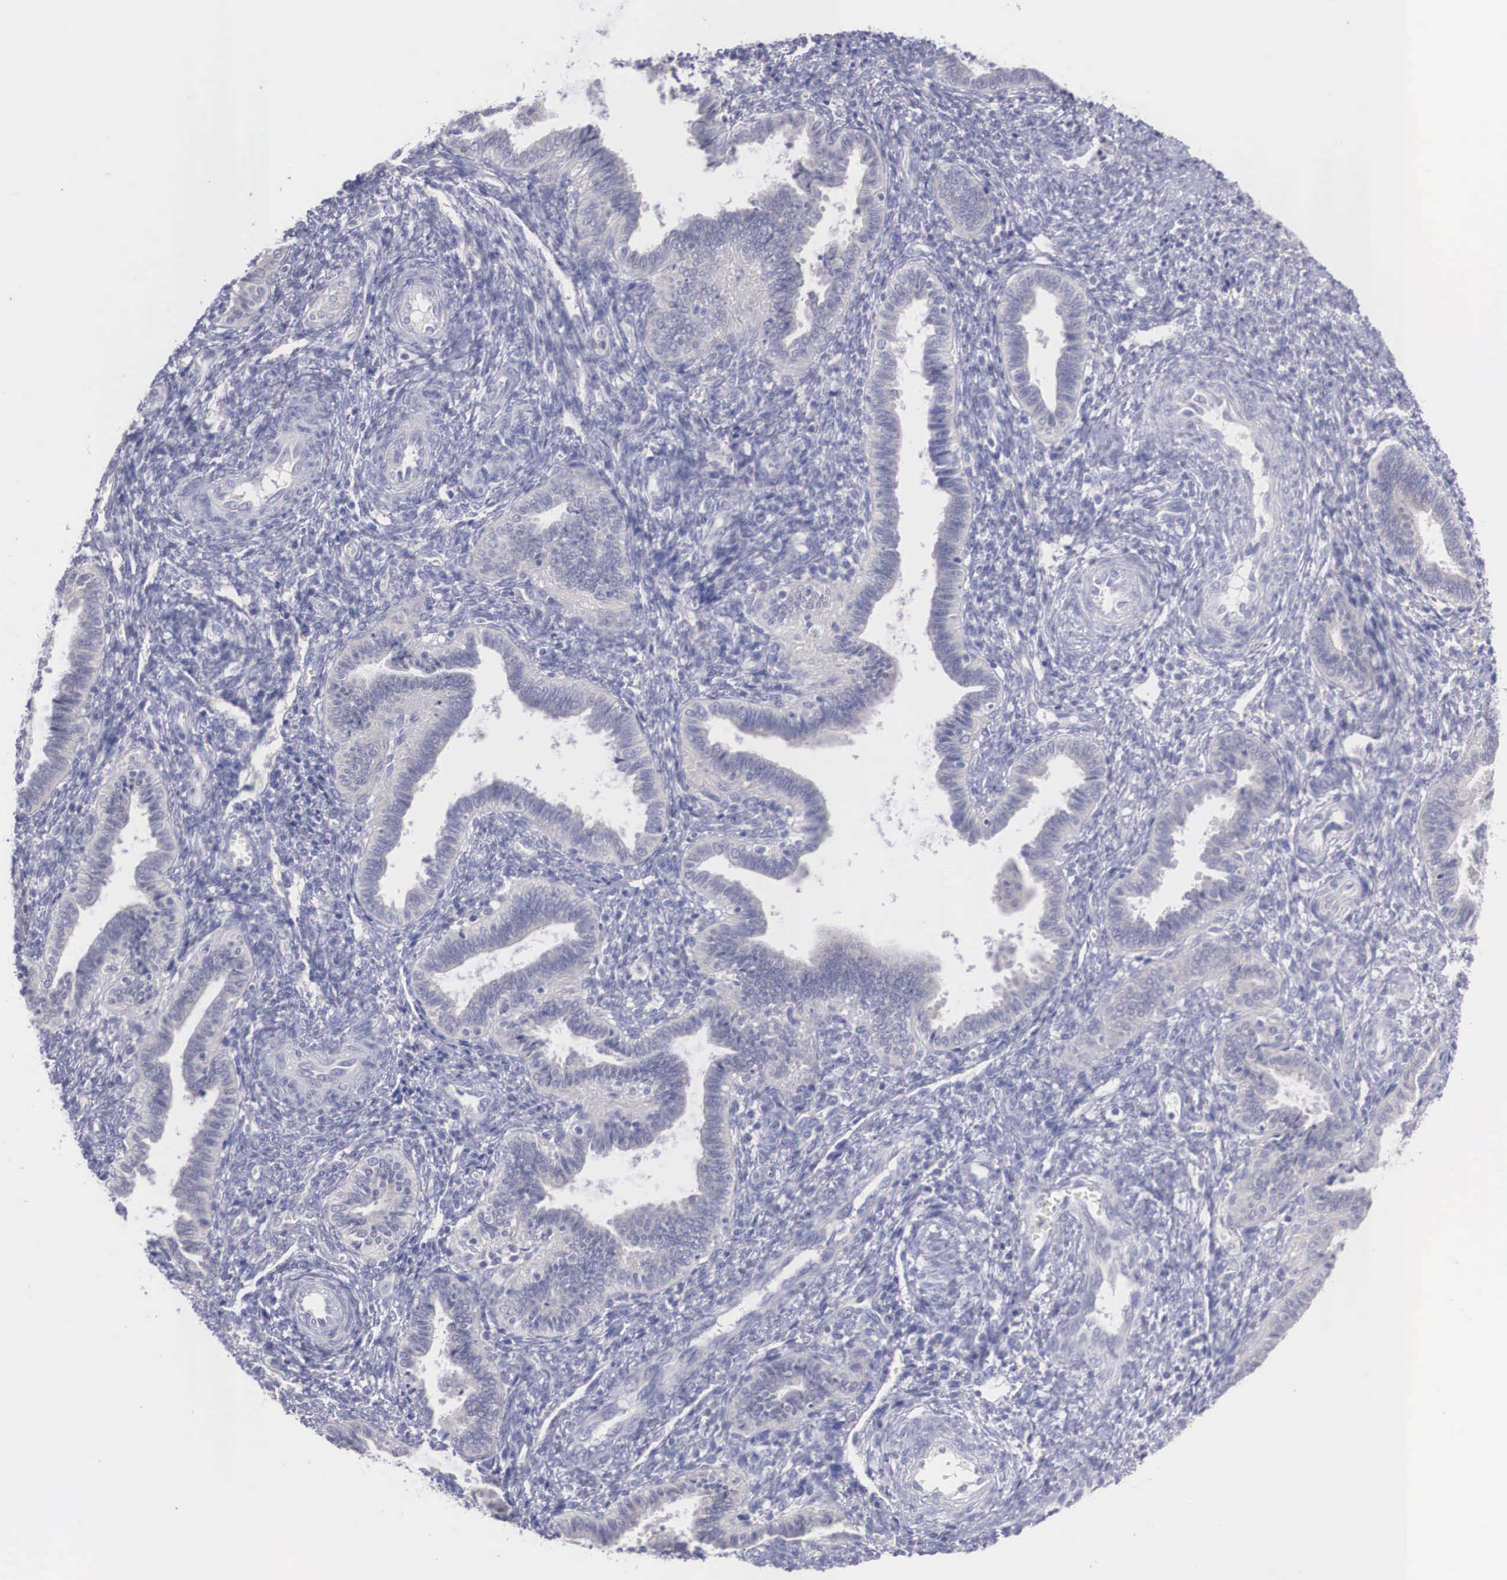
{"staining": {"intensity": "negative", "quantity": "none", "location": "none"}, "tissue": "endometrium", "cell_type": "Cells in endometrial stroma", "image_type": "normal", "snomed": [{"axis": "morphology", "description": "Normal tissue, NOS"}, {"axis": "topography", "description": "Endometrium"}], "caption": "High power microscopy micrograph of an IHC micrograph of normal endometrium, revealing no significant expression in cells in endometrial stroma.", "gene": "REPS2", "patient": {"sex": "female", "age": 36}}